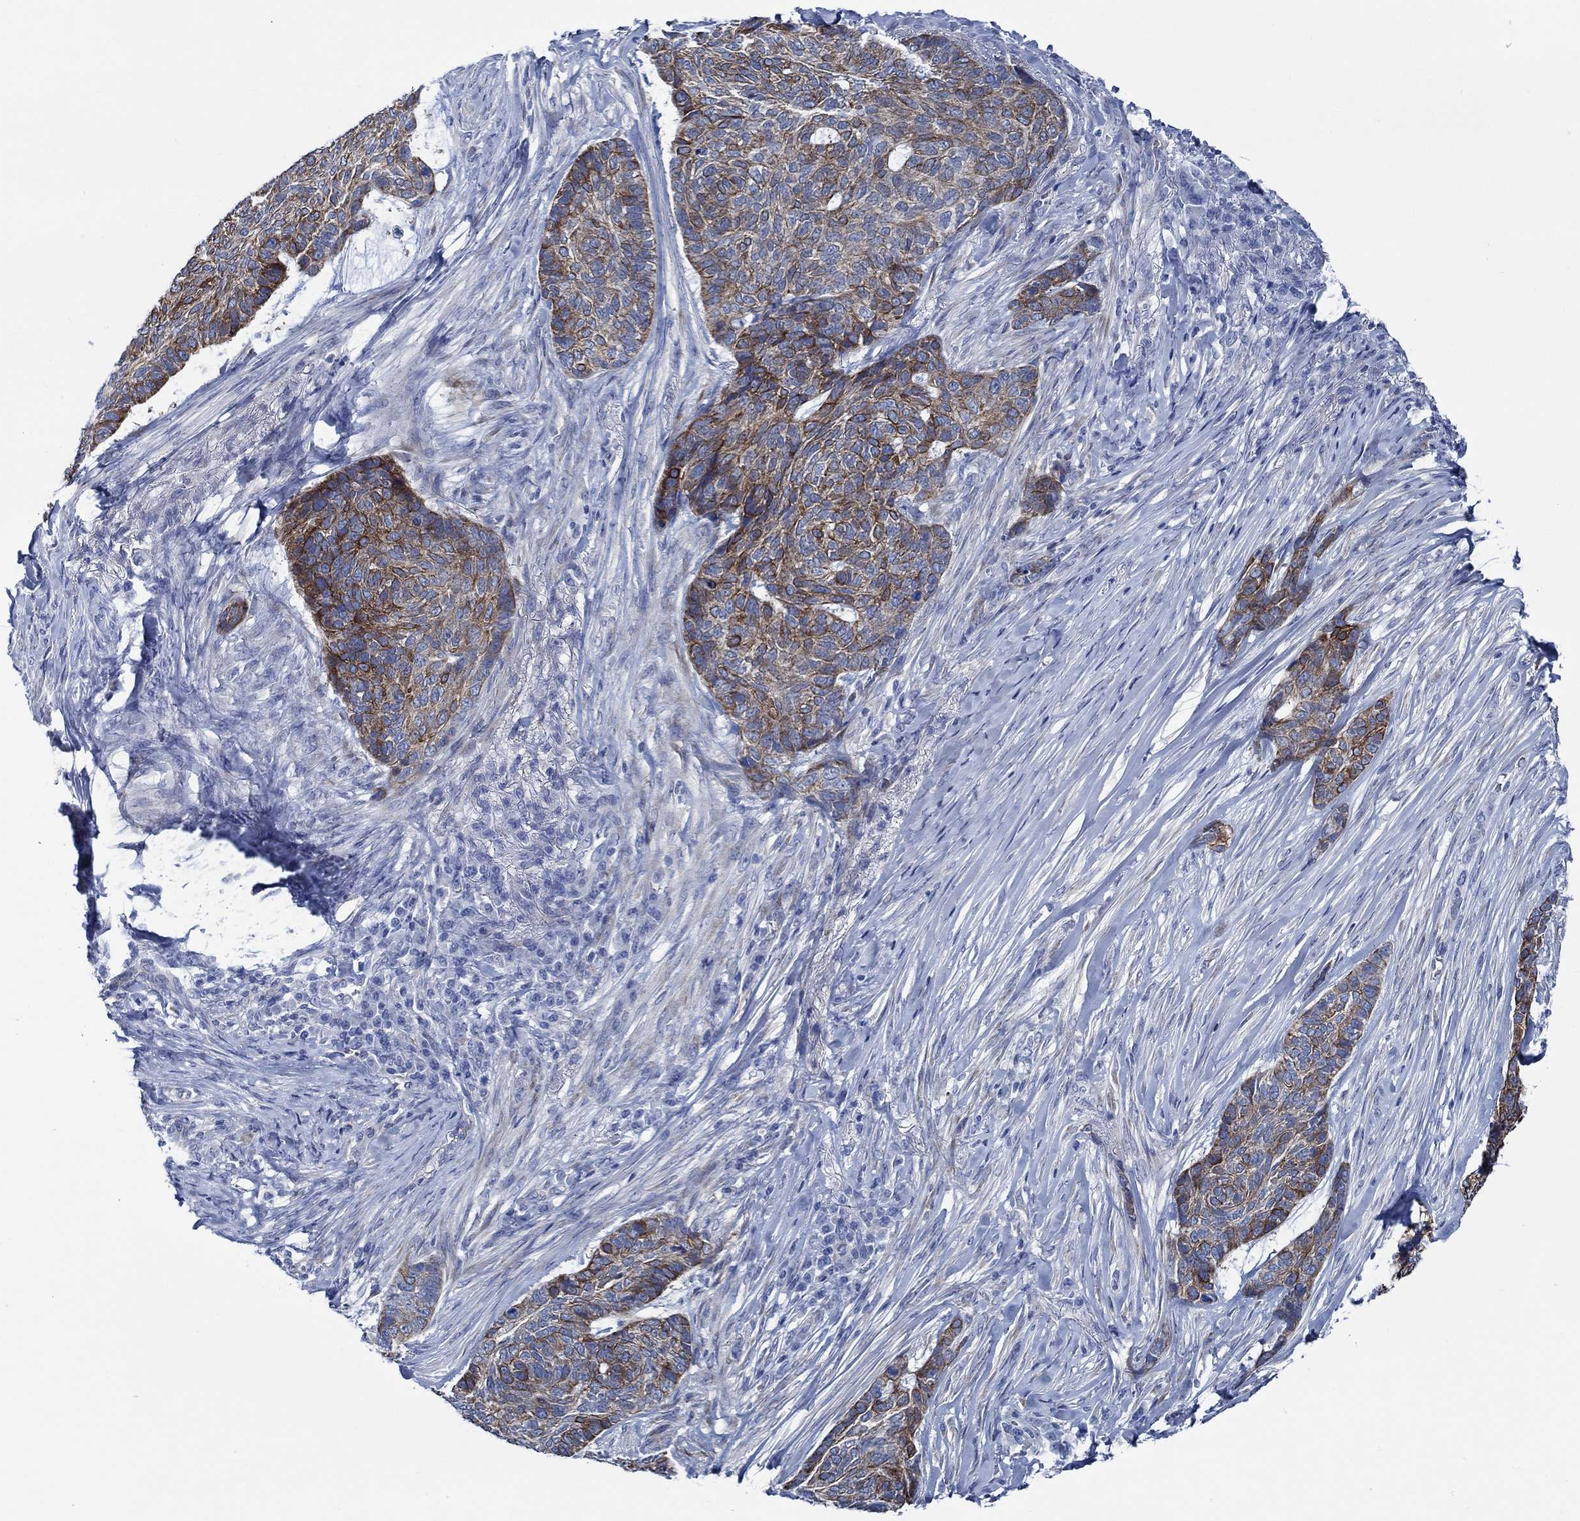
{"staining": {"intensity": "strong", "quantity": ">75%", "location": "cytoplasmic/membranous"}, "tissue": "skin cancer", "cell_type": "Tumor cells", "image_type": "cancer", "snomed": [{"axis": "morphology", "description": "Basal cell carcinoma"}, {"axis": "topography", "description": "Skin"}], "caption": "Immunohistochemical staining of human skin basal cell carcinoma demonstrates high levels of strong cytoplasmic/membranous positivity in about >75% of tumor cells.", "gene": "SVEP1", "patient": {"sex": "female", "age": 69}}